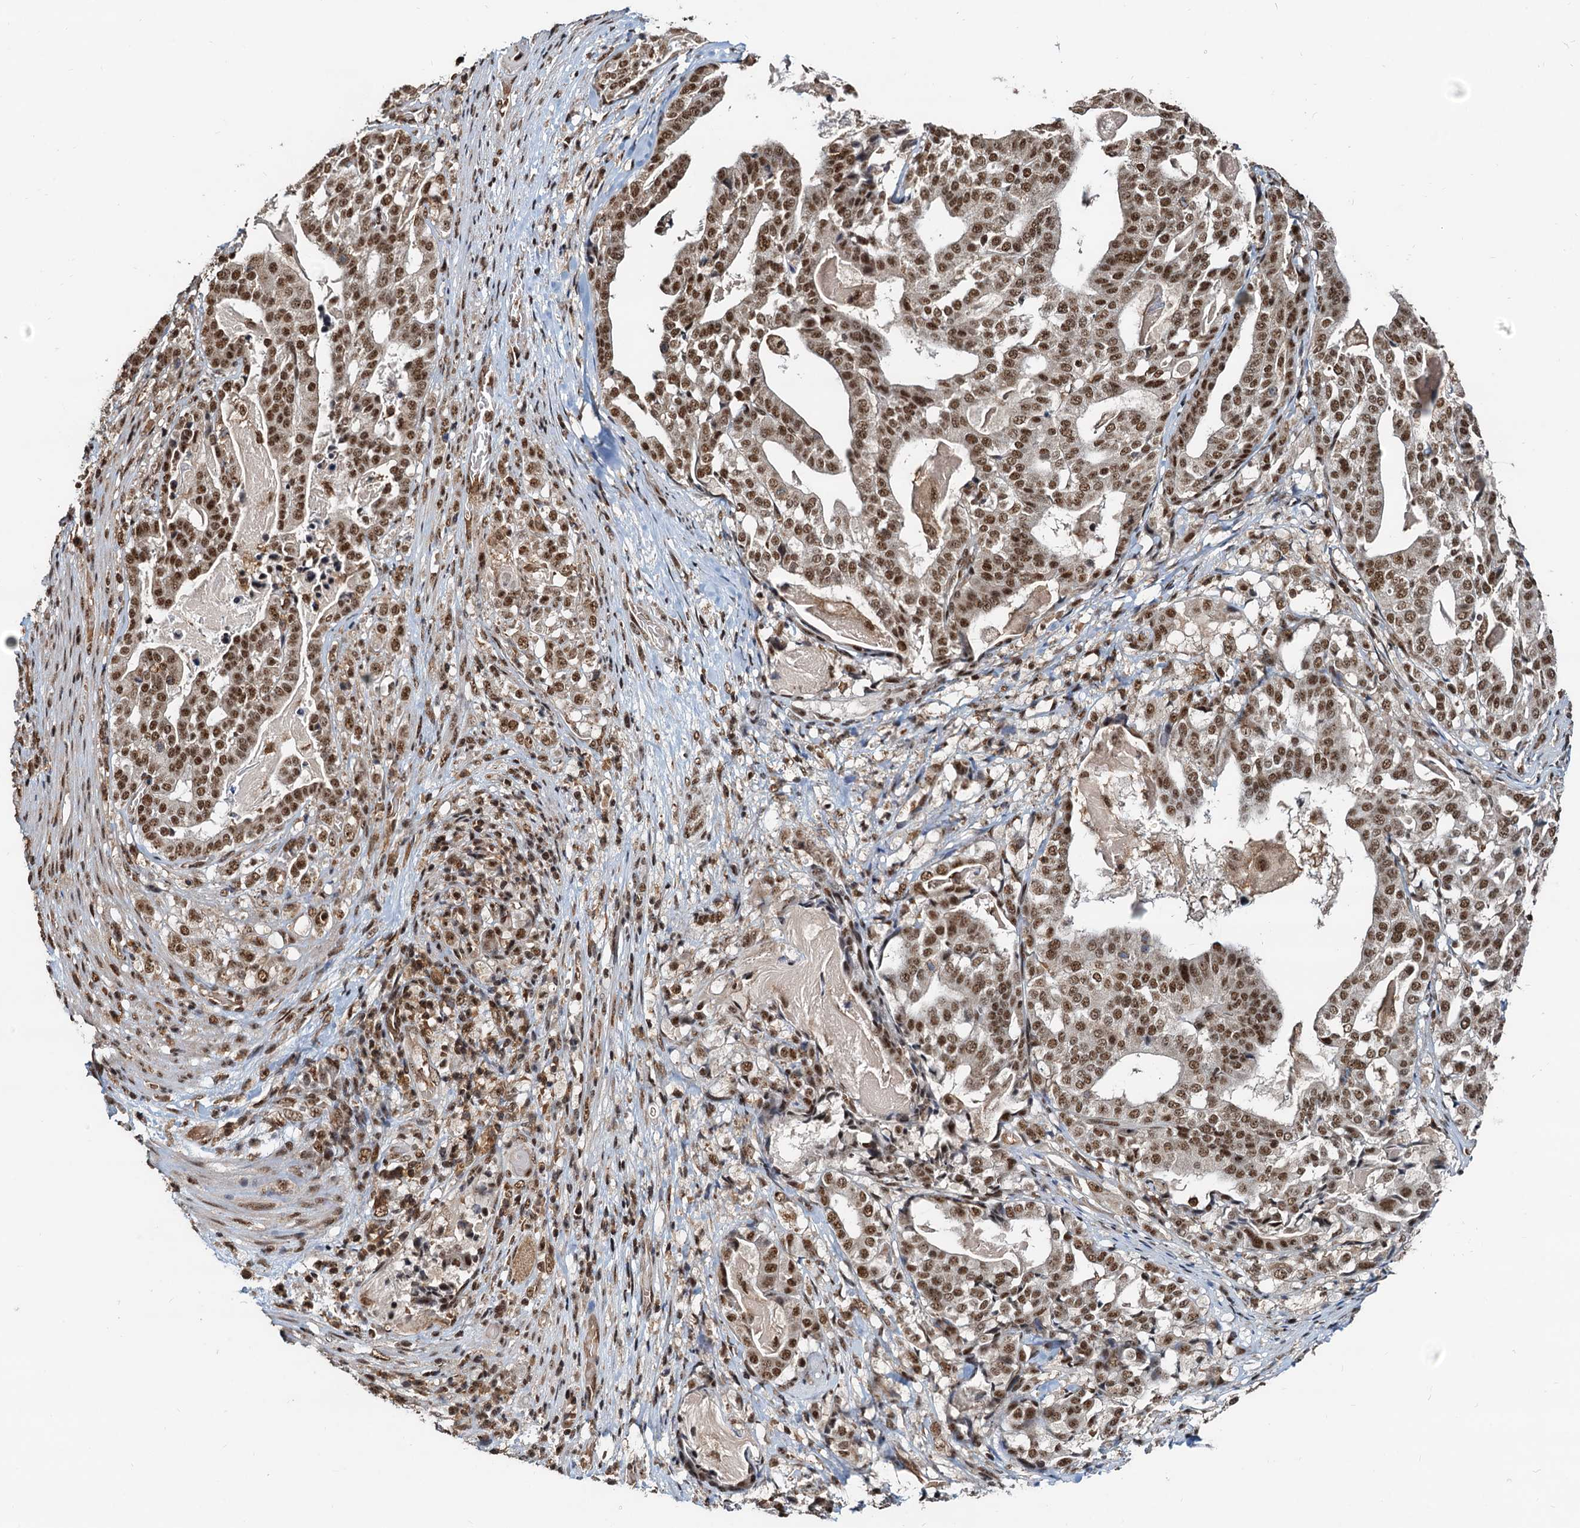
{"staining": {"intensity": "strong", "quantity": ">75%", "location": "nuclear"}, "tissue": "stomach cancer", "cell_type": "Tumor cells", "image_type": "cancer", "snomed": [{"axis": "morphology", "description": "Adenocarcinoma, NOS"}, {"axis": "topography", "description": "Stomach"}], "caption": "Adenocarcinoma (stomach) stained with immunohistochemistry (IHC) displays strong nuclear staining in about >75% of tumor cells.", "gene": "RSRC2", "patient": {"sex": "male", "age": 48}}